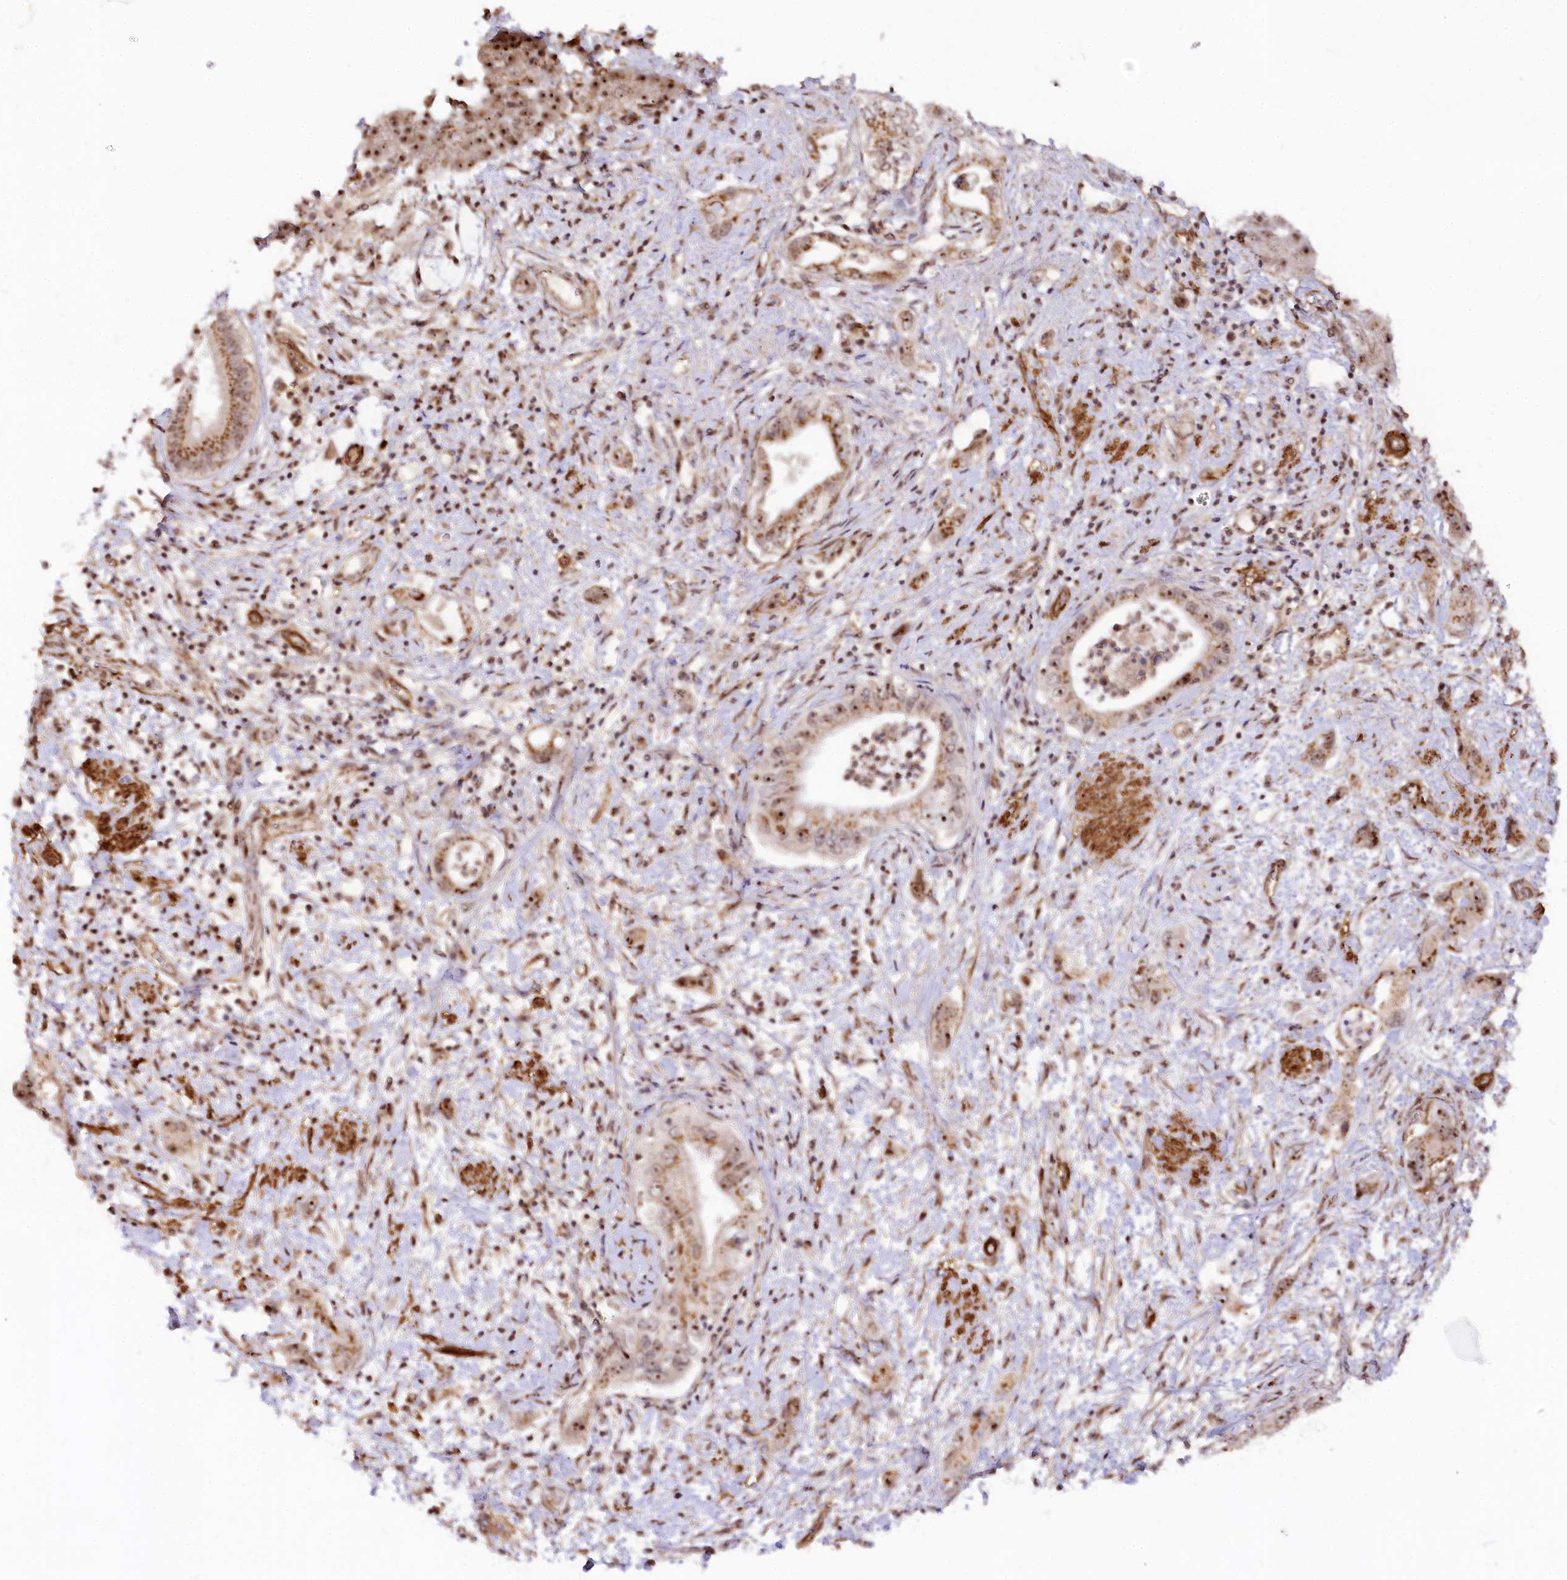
{"staining": {"intensity": "moderate", "quantity": ">75%", "location": "cytoplasmic/membranous,nuclear"}, "tissue": "pancreatic cancer", "cell_type": "Tumor cells", "image_type": "cancer", "snomed": [{"axis": "morphology", "description": "Adenocarcinoma, NOS"}, {"axis": "topography", "description": "Pancreas"}], "caption": "This is an image of IHC staining of pancreatic cancer (adenocarcinoma), which shows moderate staining in the cytoplasmic/membranous and nuclear of tumor cells.", "gene": "GNL3L", "patient": {"sex": "female", "age": 73}}